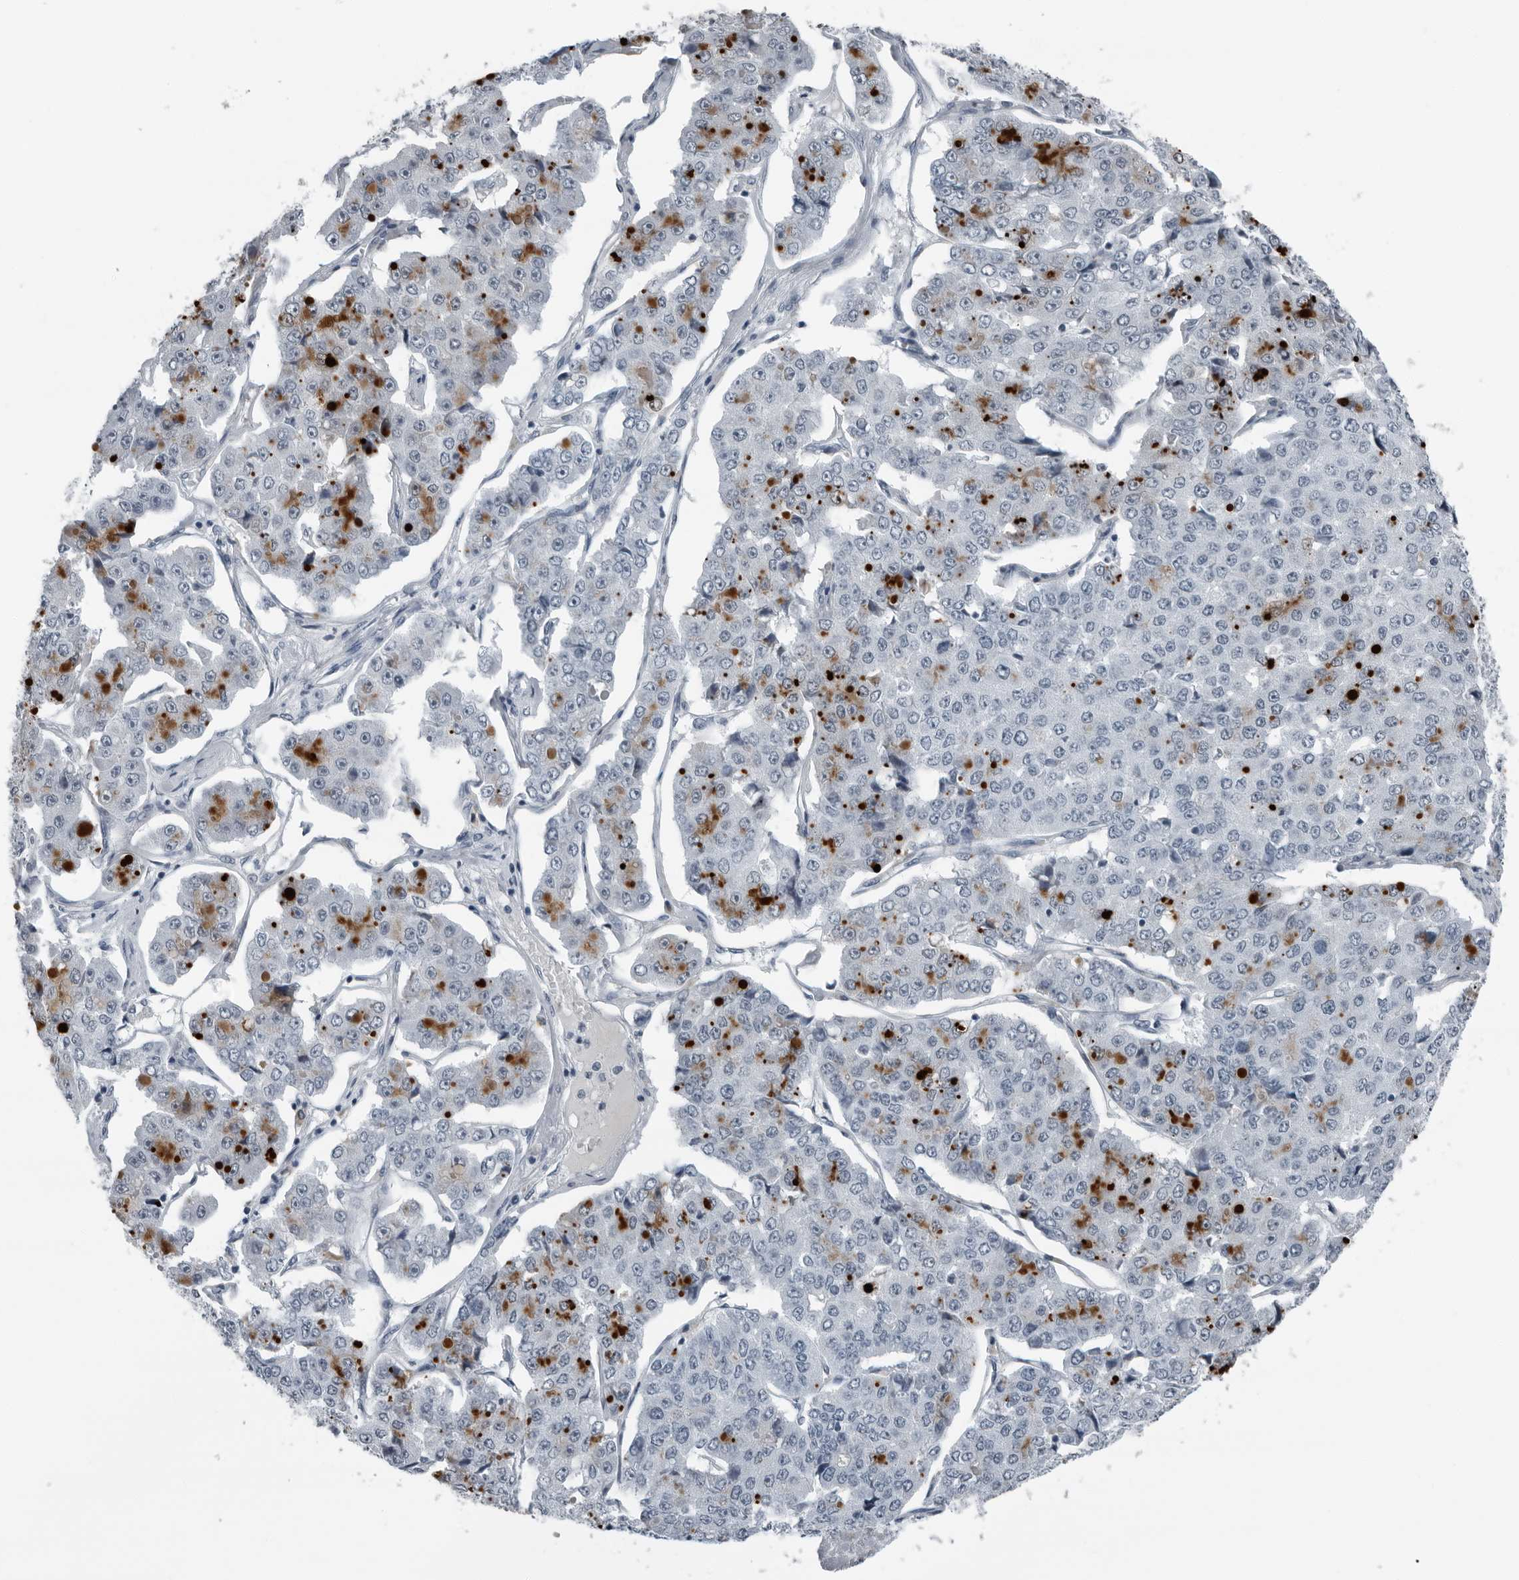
{"staining": {"intensity": "moderate", "quantity": "<25%", "location": "cytoplasmic/membranous"}, "tissue": "pancreatic cancer", "cell_type": "Tumor cells", "image_type": "cancer", "snomed": [{"axis": "morphology", "description": "Adenocarcinoma, NOS"}, {"axis": "topography", "description": "Pancreas"}], "caption": "Moderate cytoplasmic/membranous protein staining is identified in approximately <25% of tumor cells in pancreatic cancer (adenocarcinoma).", "gene": "PRSS1", "patient": {"sex": "male", "age": 50}}